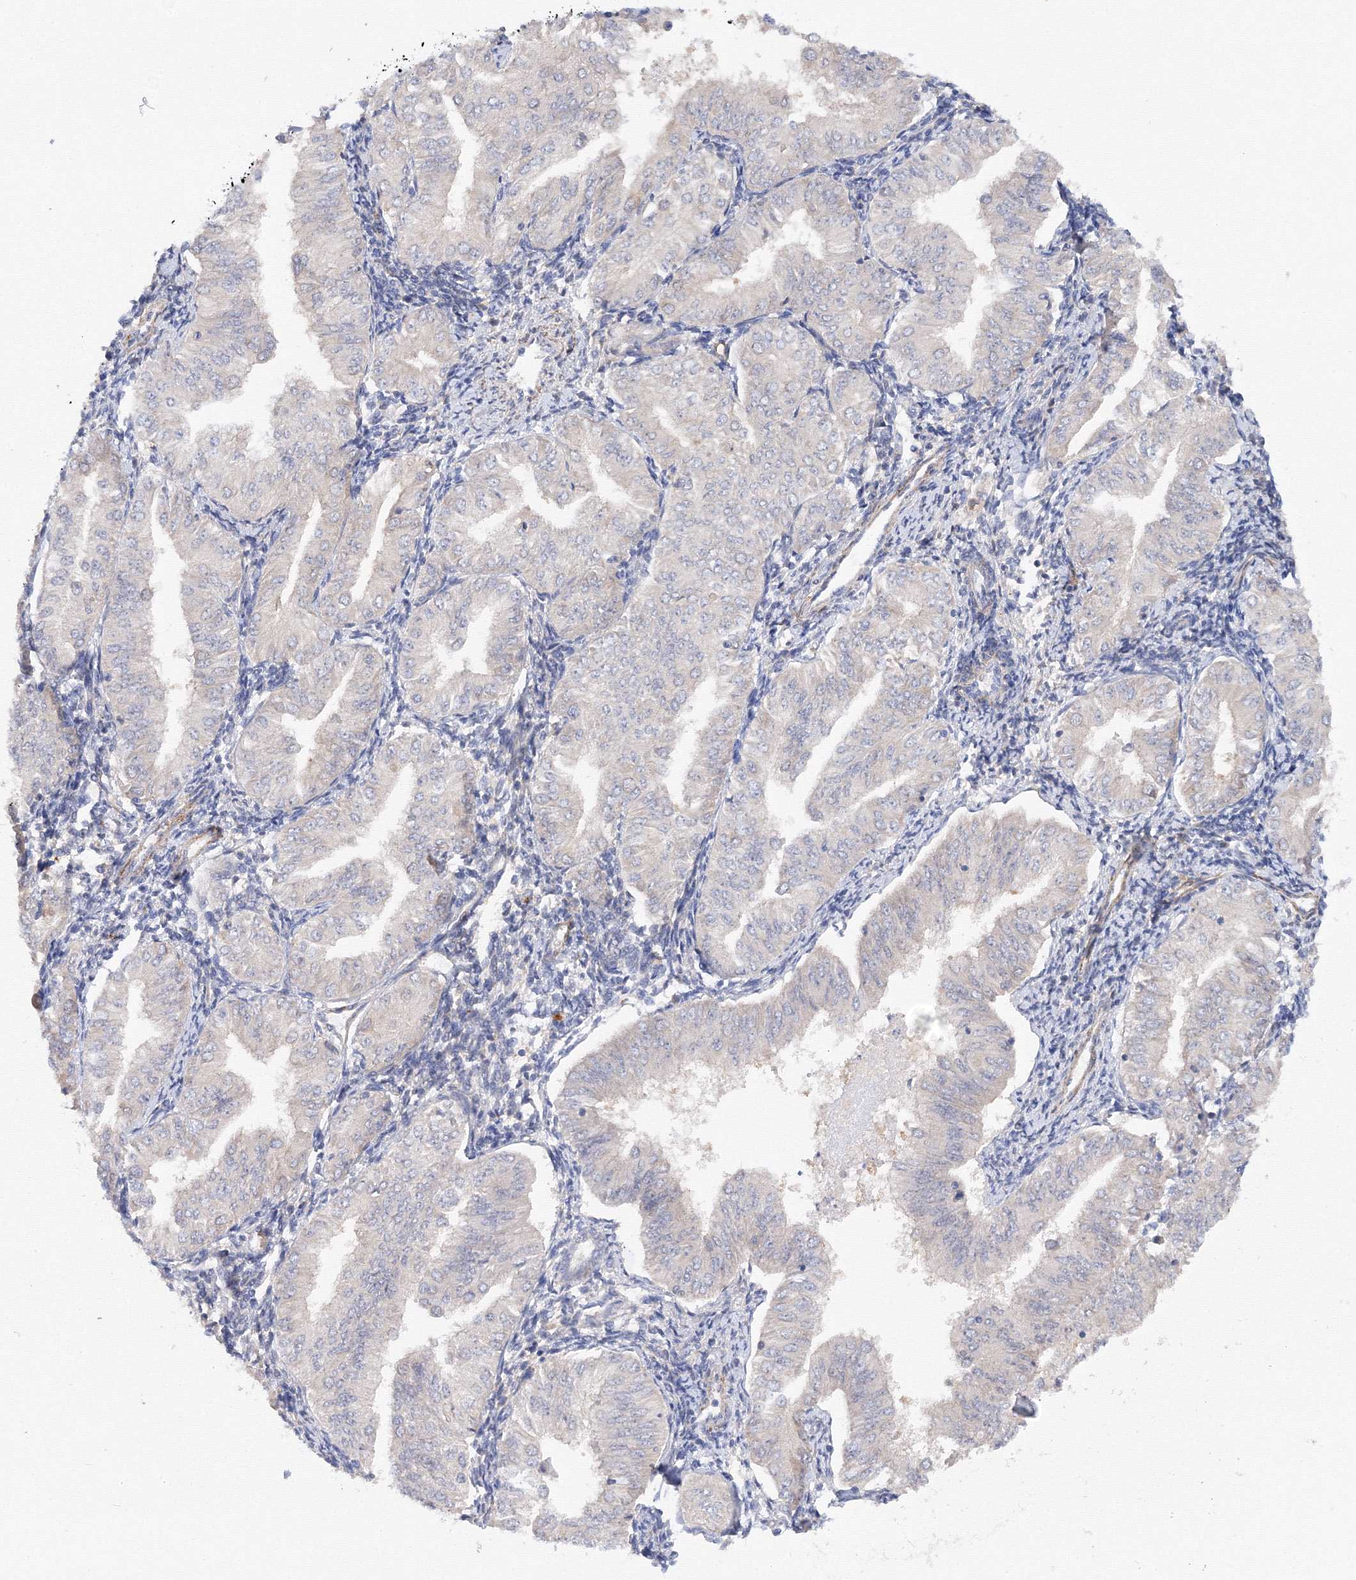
{"staining": {"intensity": "negative", "quantity": "none", "location": "none"}, "tissue": "endometrial cancer", "cell_type": "Tumor cells", "image_type": "cancer", "snomed": [{"axis": "morphology", "description": "Normal tissue, NOS"}, {"axis": "morphology", "description": "Adenocarcinoma, NOS"}, {"axis": "topography", "description": "Endometrium"}], "caption": "Endometrial cancer (adenocarcinoma) was stained to show a protein in brown. There is no significant staining in tumor cells. (Immunohistochemistry (ihc), brightfield microscopy, high magnification).", "gene": "DIS3L2", "patient": {"sex": "female", "age": 53}}